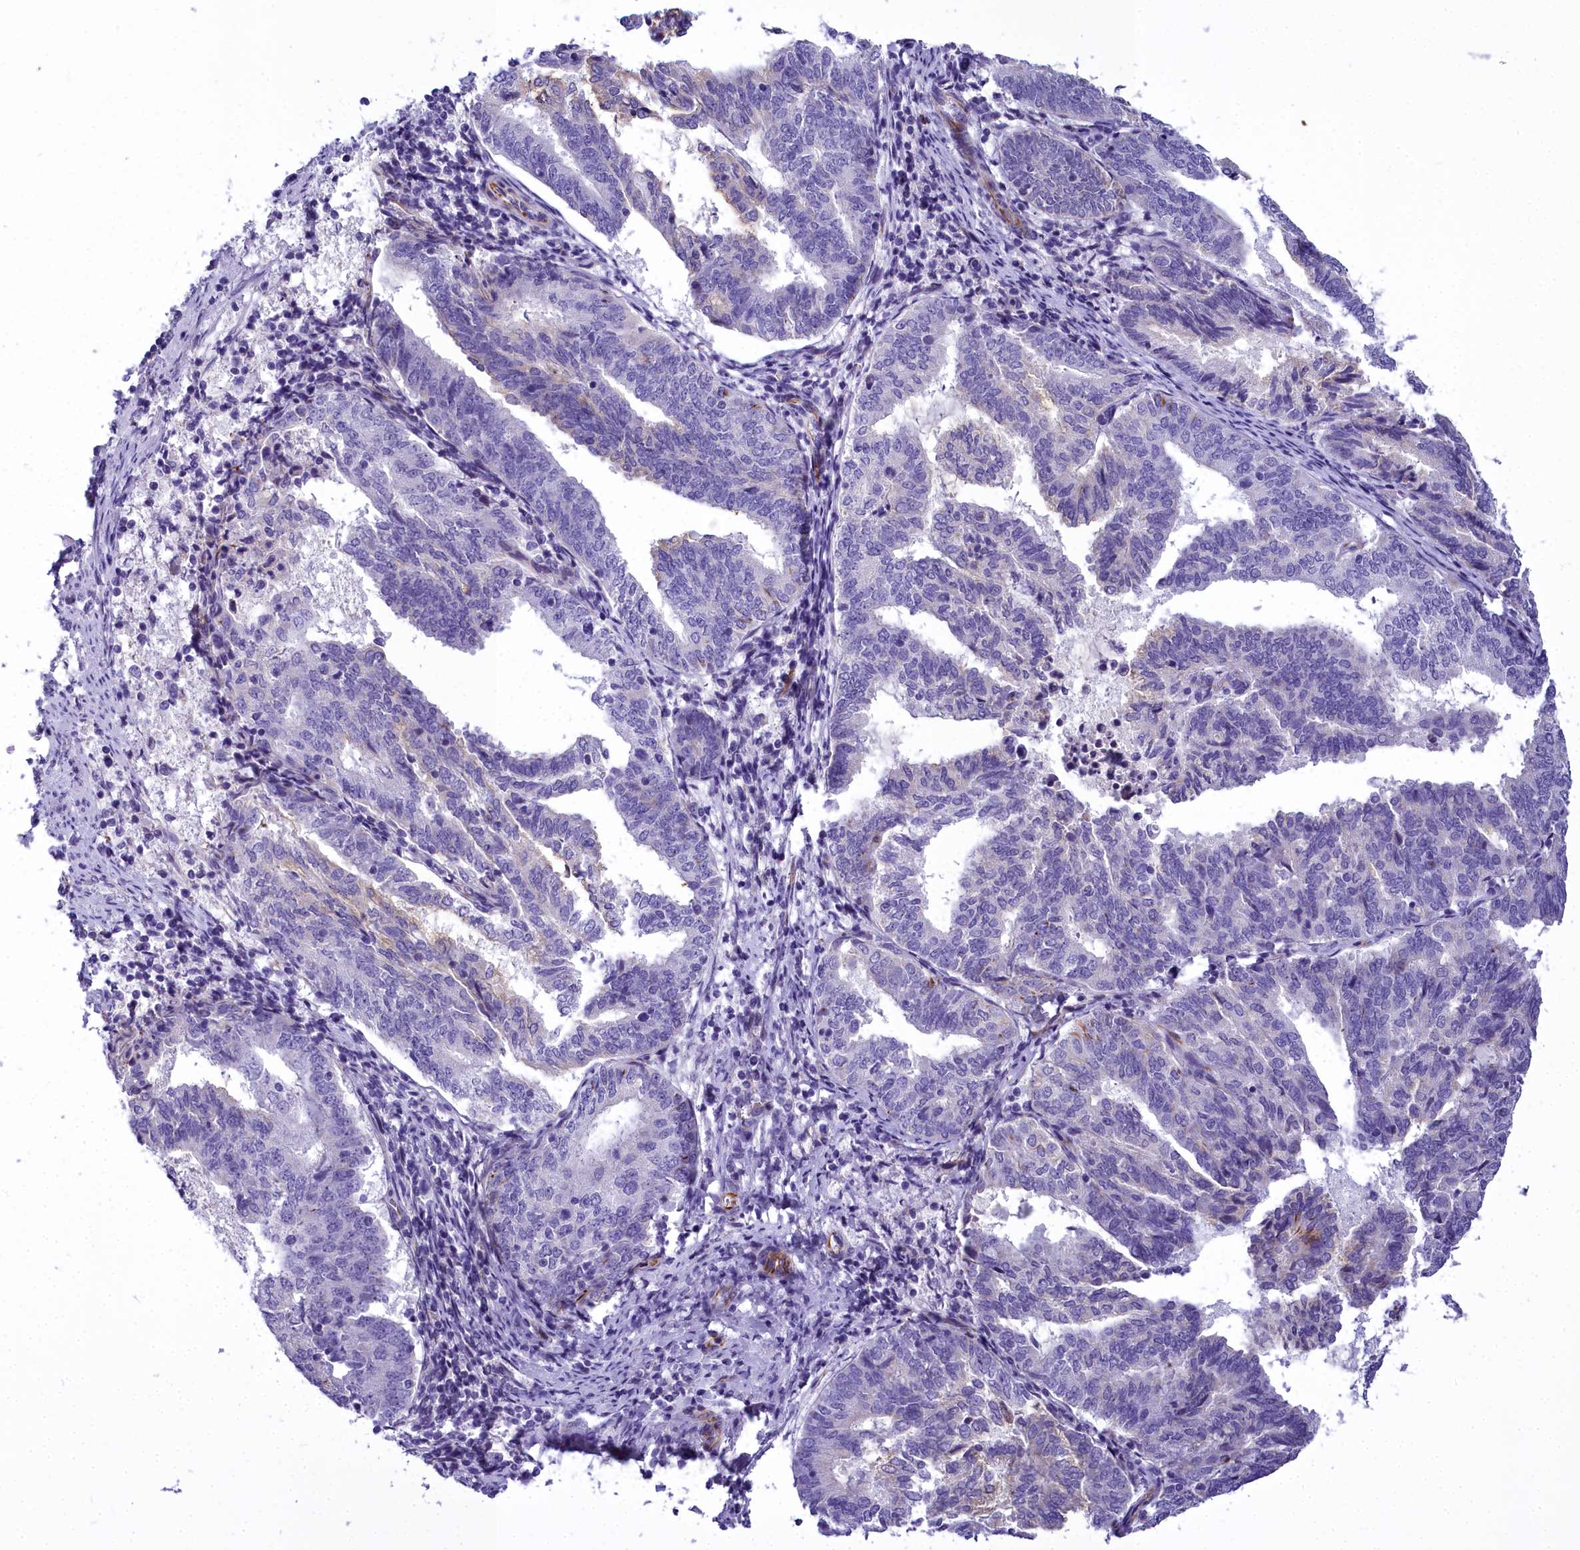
{"staining": {"intensity": "negative", "quantity": "none", "location": "none"}, "tissue": "endometrial cancer", "cell_type": "Tumor cells", "image_type": "cancer", "snomed": [{"axis": "morphology", "description": "Adenocarcinoma, NOS"}, {"axis": "topography", "description": "Endometrium"}], "caption": "IHC image of endometrial cancer stained for a protein (brown), which reveals no expression in tumor cells.", "gene": "TIMM22", "patient": {"sex": "female", "age": 80}}